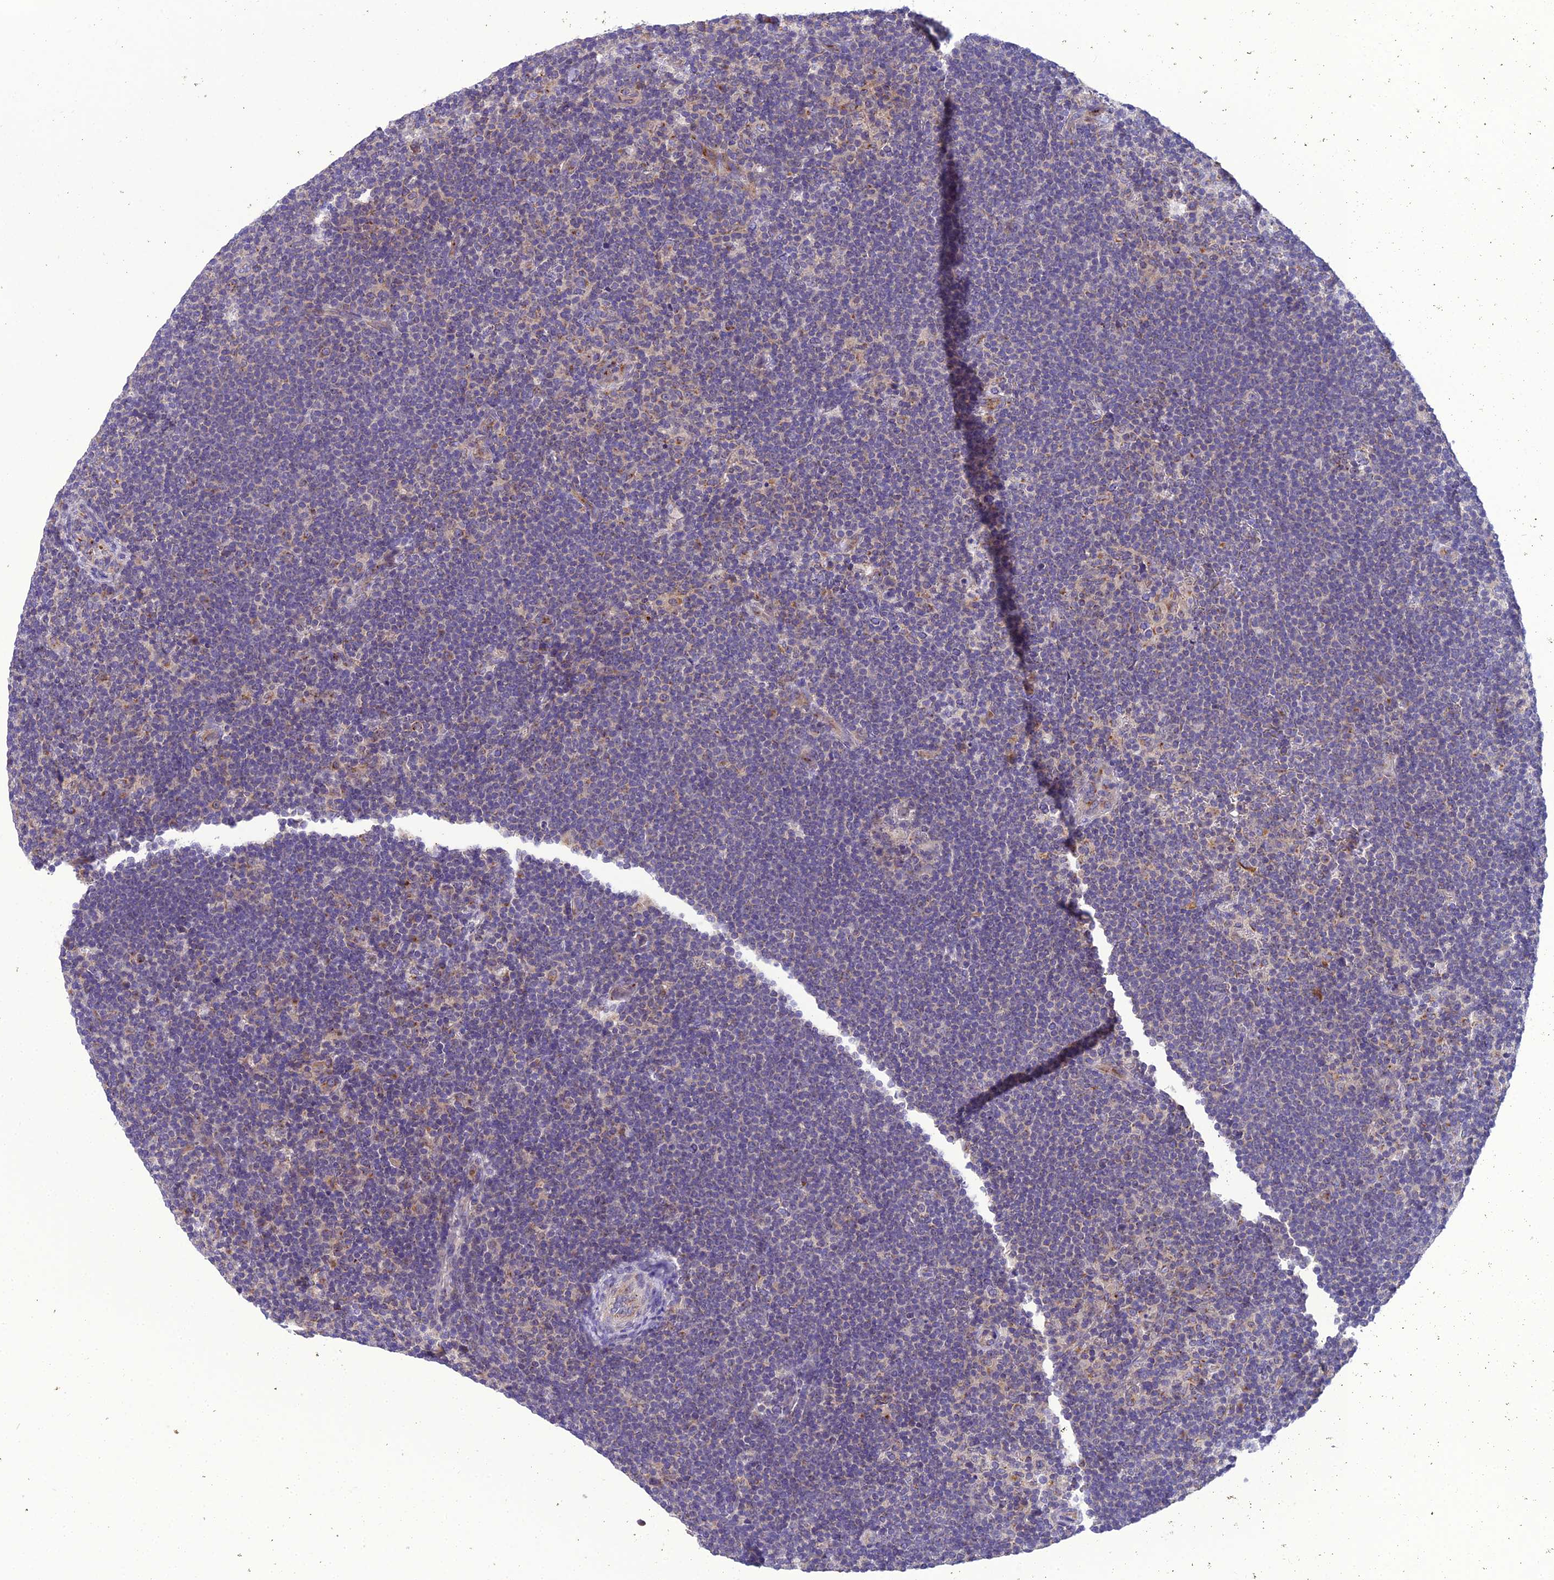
{"staining": {"intensity": "negative", "quantity": "none", "location": "none"}, "tissue": "lymphoma", "cell_type": "Tumor cells", "image_type": "cancer", "snomed": [{"axis": "morphology", "description": "Hodgkin's disease, NOS"}, {"axis": "topography", "description": "Lymph node"}], "caption": "This is an IHC micrograph of lymphoma. There is no positivity in tumor cells.", "gene": "GOLPH3", "patient": {"sex": "female", "age": 57}}